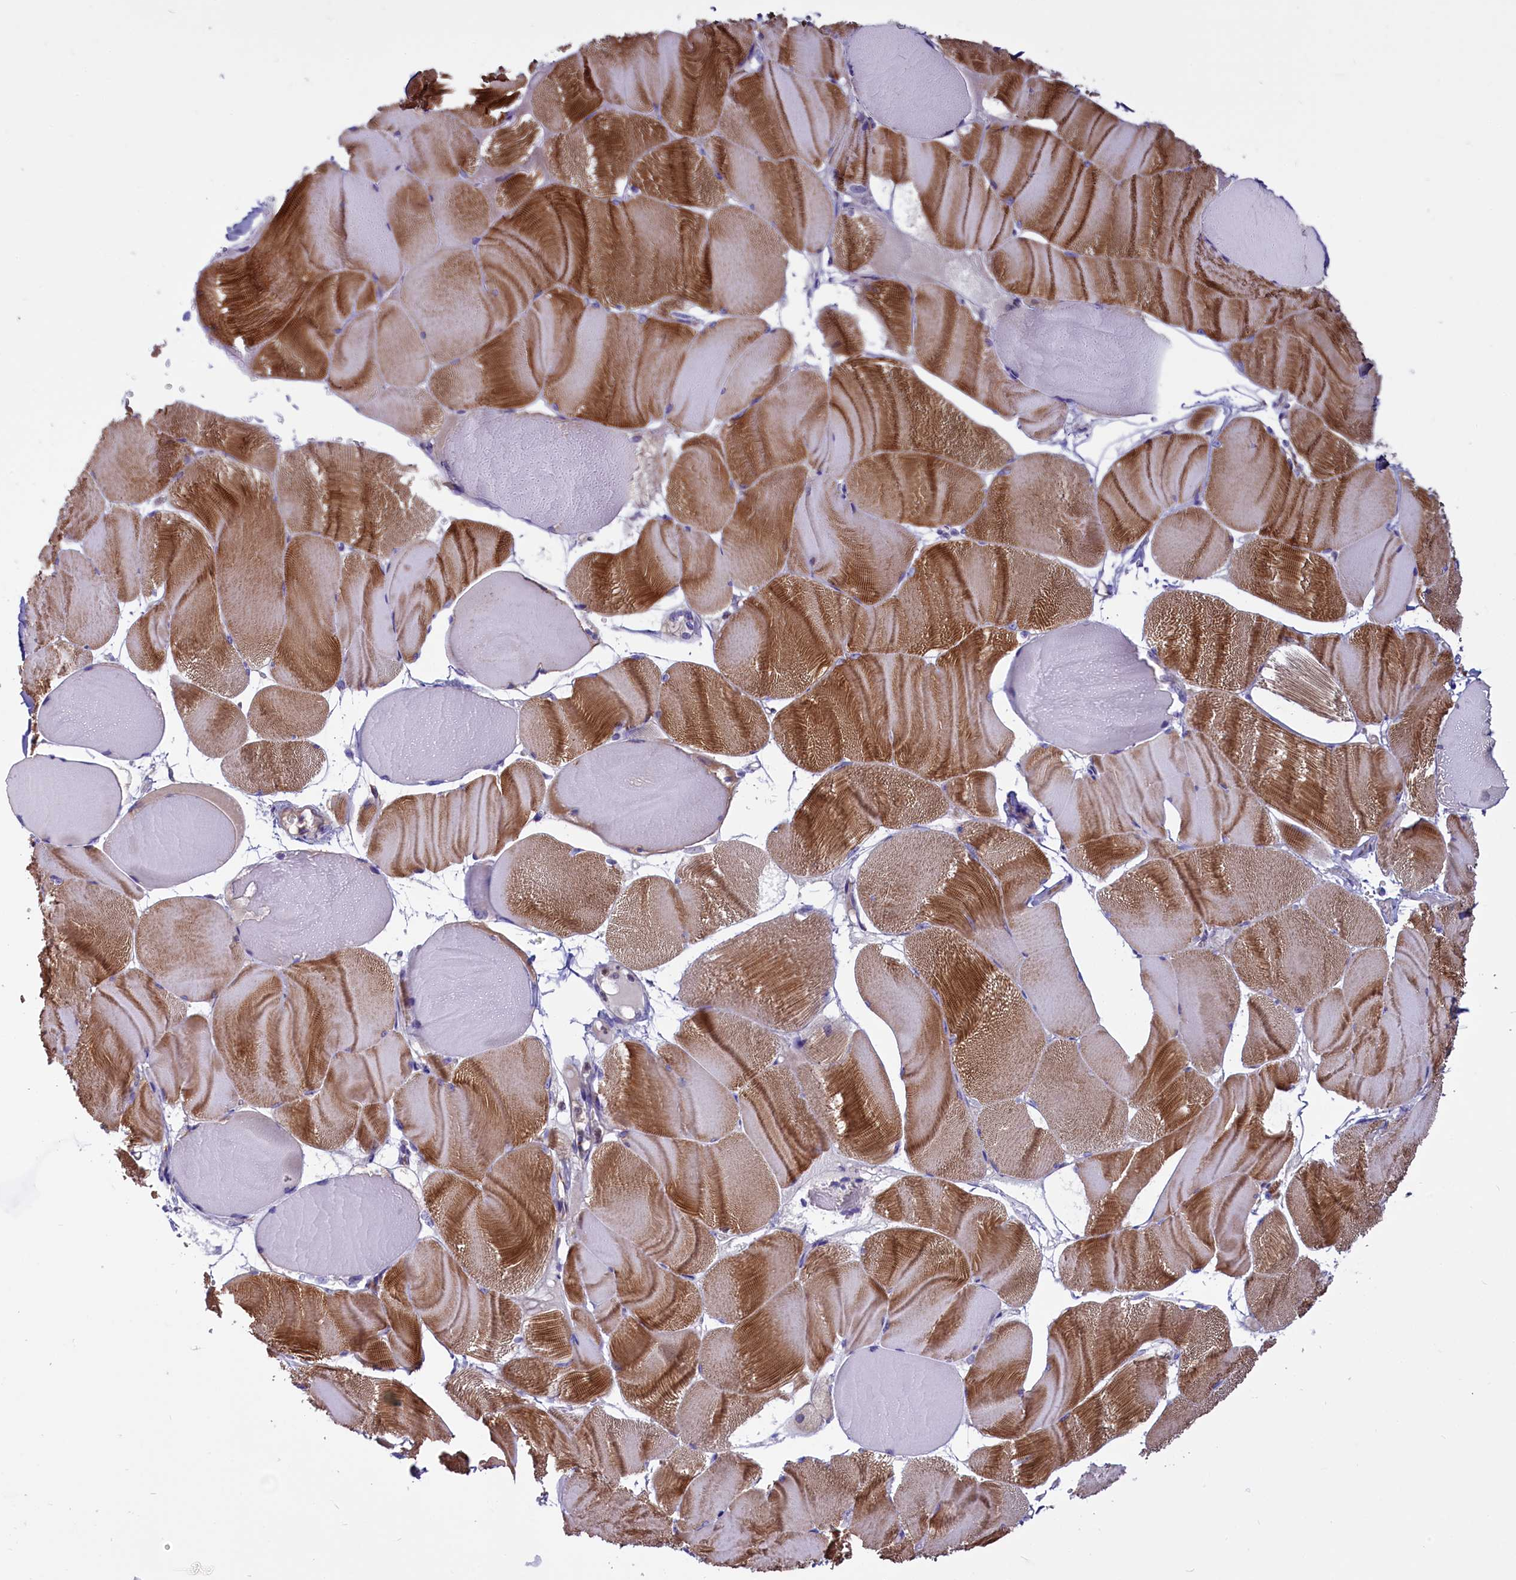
{"staining": {"intensity": "moderate", "quantity": ">75%", "location": "cytoplasmic/membranous"}, "tissue": "skeletal muscle", "cell_type": "Myocytes", "image_type": "normal", "snomed": [{"axis": "morphology", "description": "Normal tissue, NOS"}, {"axis": "morphology", "description": "Basal cell carcinoma"}, {"axis": "topography", "description": "Skeletal muscle"}], "caption": "IHC of normal human skeletal muscle demonstrates medium levels of moderate cytoplasmic/membranous staining in about >75% of myocytes. (DAB = brown stain, brightfield microscopy at high magnification).", "gene": "PDILT", "patient": {"sex": "female", "age": 64}}